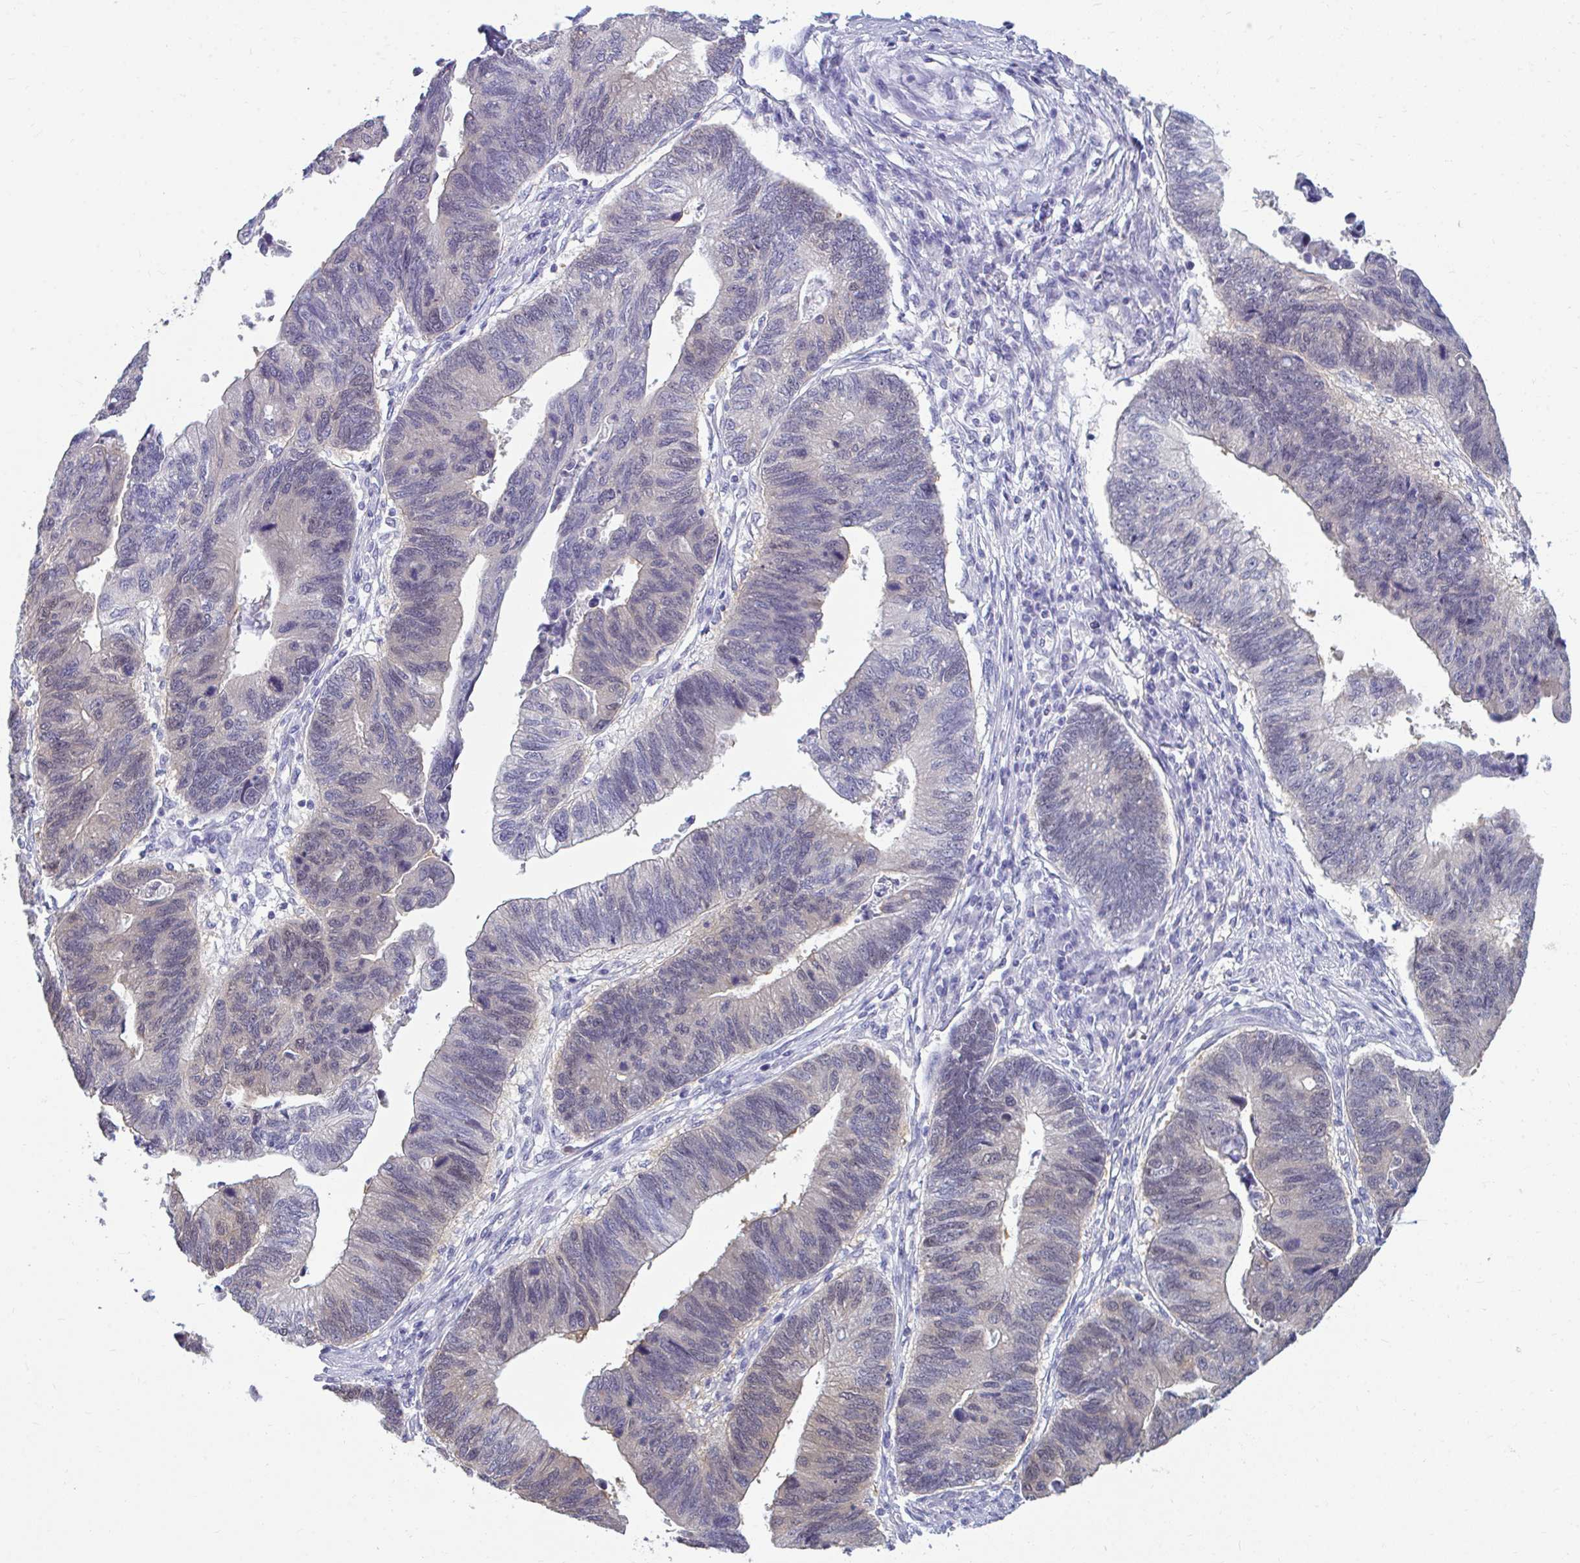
{"staining": {"intensity": "weak", "quantity": "25%-75%", "location": "nuclear"}, "tissue": "stomach cancer", "cell_type": "Tumor cells", "image_type": "cancer", "snomed": [{"axis": "morphology", "description": "Adenocarcinoma, NOS"}, {"axis": "topography", "description": "Stomach"}], "caption": "An immunohistochemistry (IHC) photomicrograph of neoplastic tissue is shown. Protein staining in brown highlights weak nuclear positivity in stomach cancer (adenocarcinoma) within tumor cells. Immunohistochemistry stains the protein of interest in brown and the nuclei are stained blue.", "gene": "CSE1L", "patient": {"sex": "male", "age": 59}}